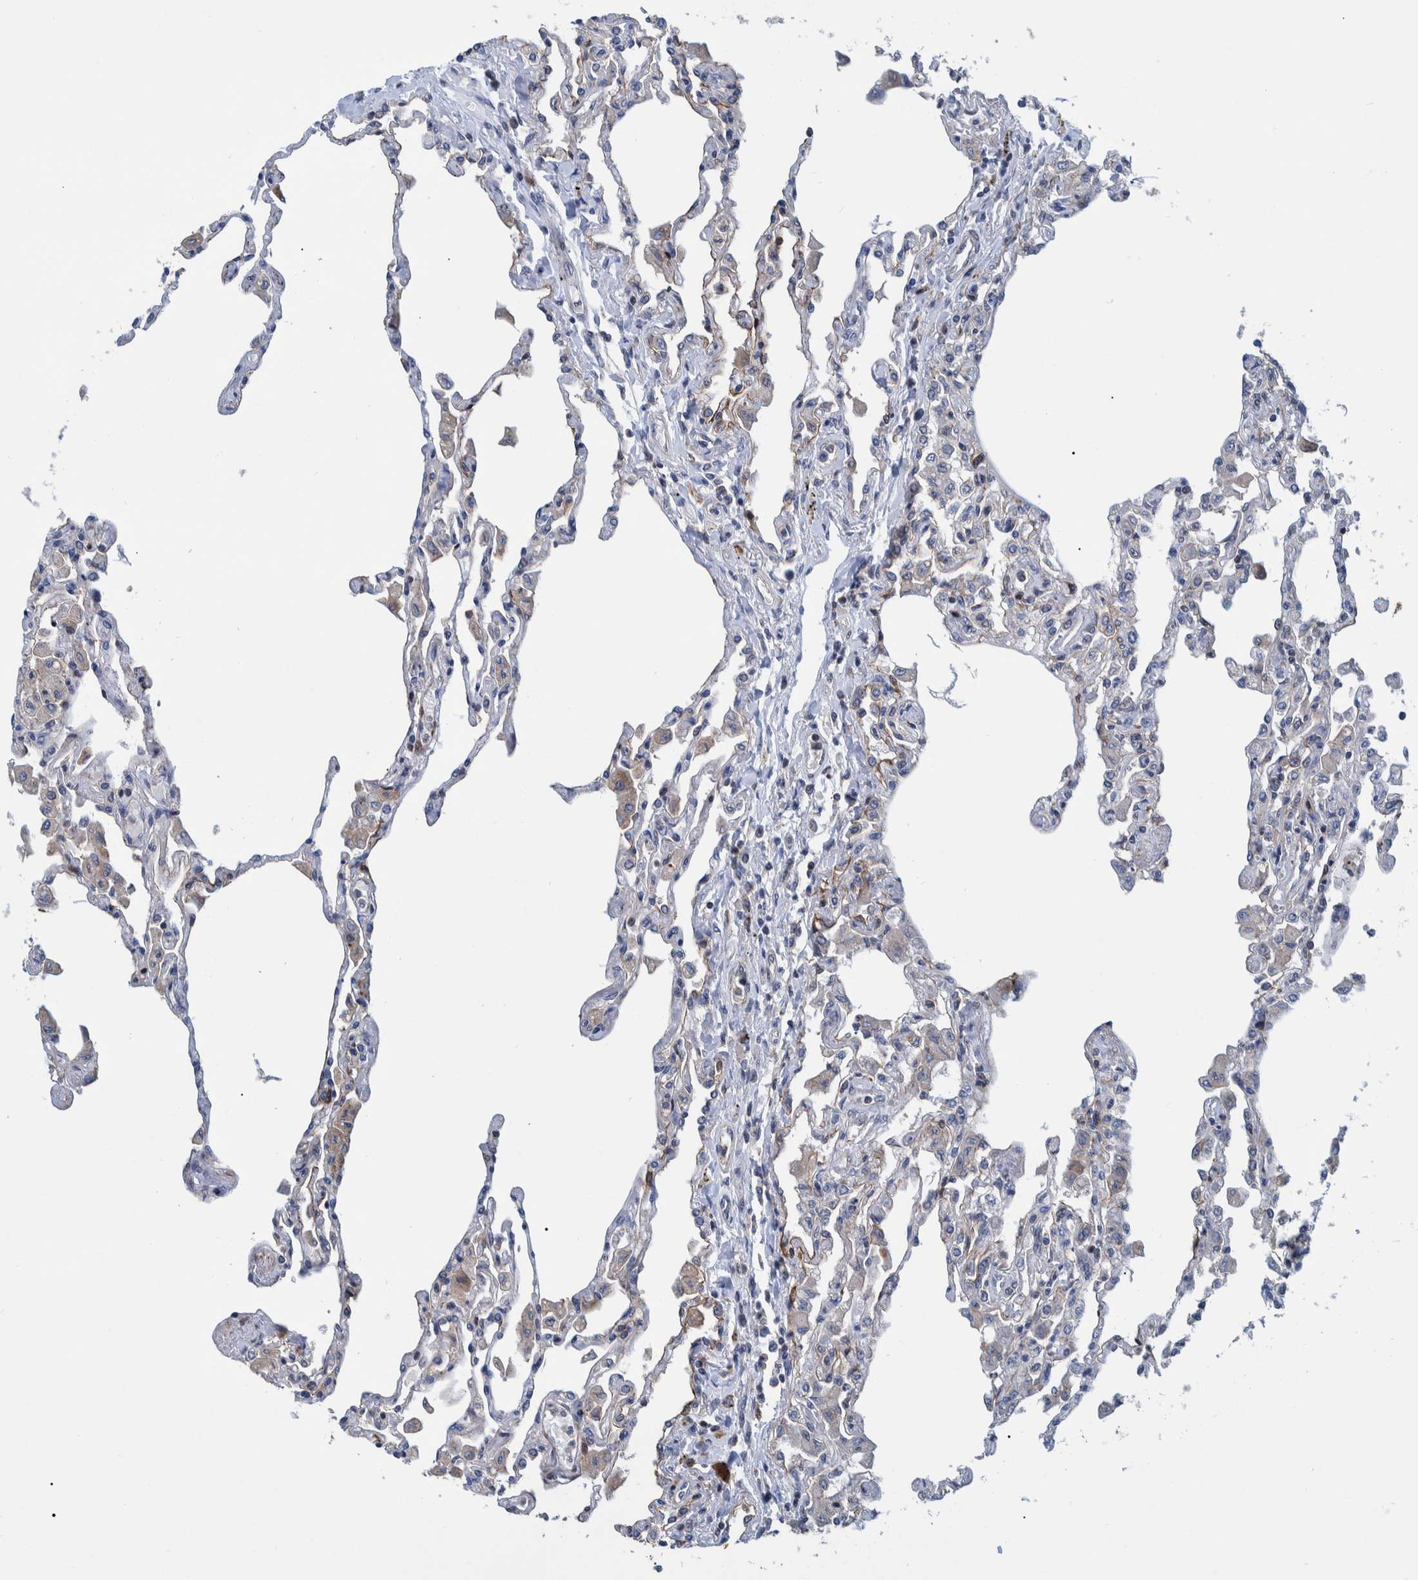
{"staining": {"intensity": "moderate", "quantity": "25%-75%", "location": "cytoplasmic/membranous"}, "tissue": "lung", "cell_type": "Alveolar cells", "image_type": "normal", "snomed": [{"axis": "morphology", "description": "Normal tissue, NOS"}, {"axis": "topography", "description": "Bronchus"}, {"axis": "topography", "description": "Lung"}], "caption": "Lung stained with immunohistochemistry exhibits moderate cytoplasmic/membranous positivity in approximately 25%-75% of alveolar cells.", "gene": "MKS1", "patient": {"sex": "female", "age": 49}}